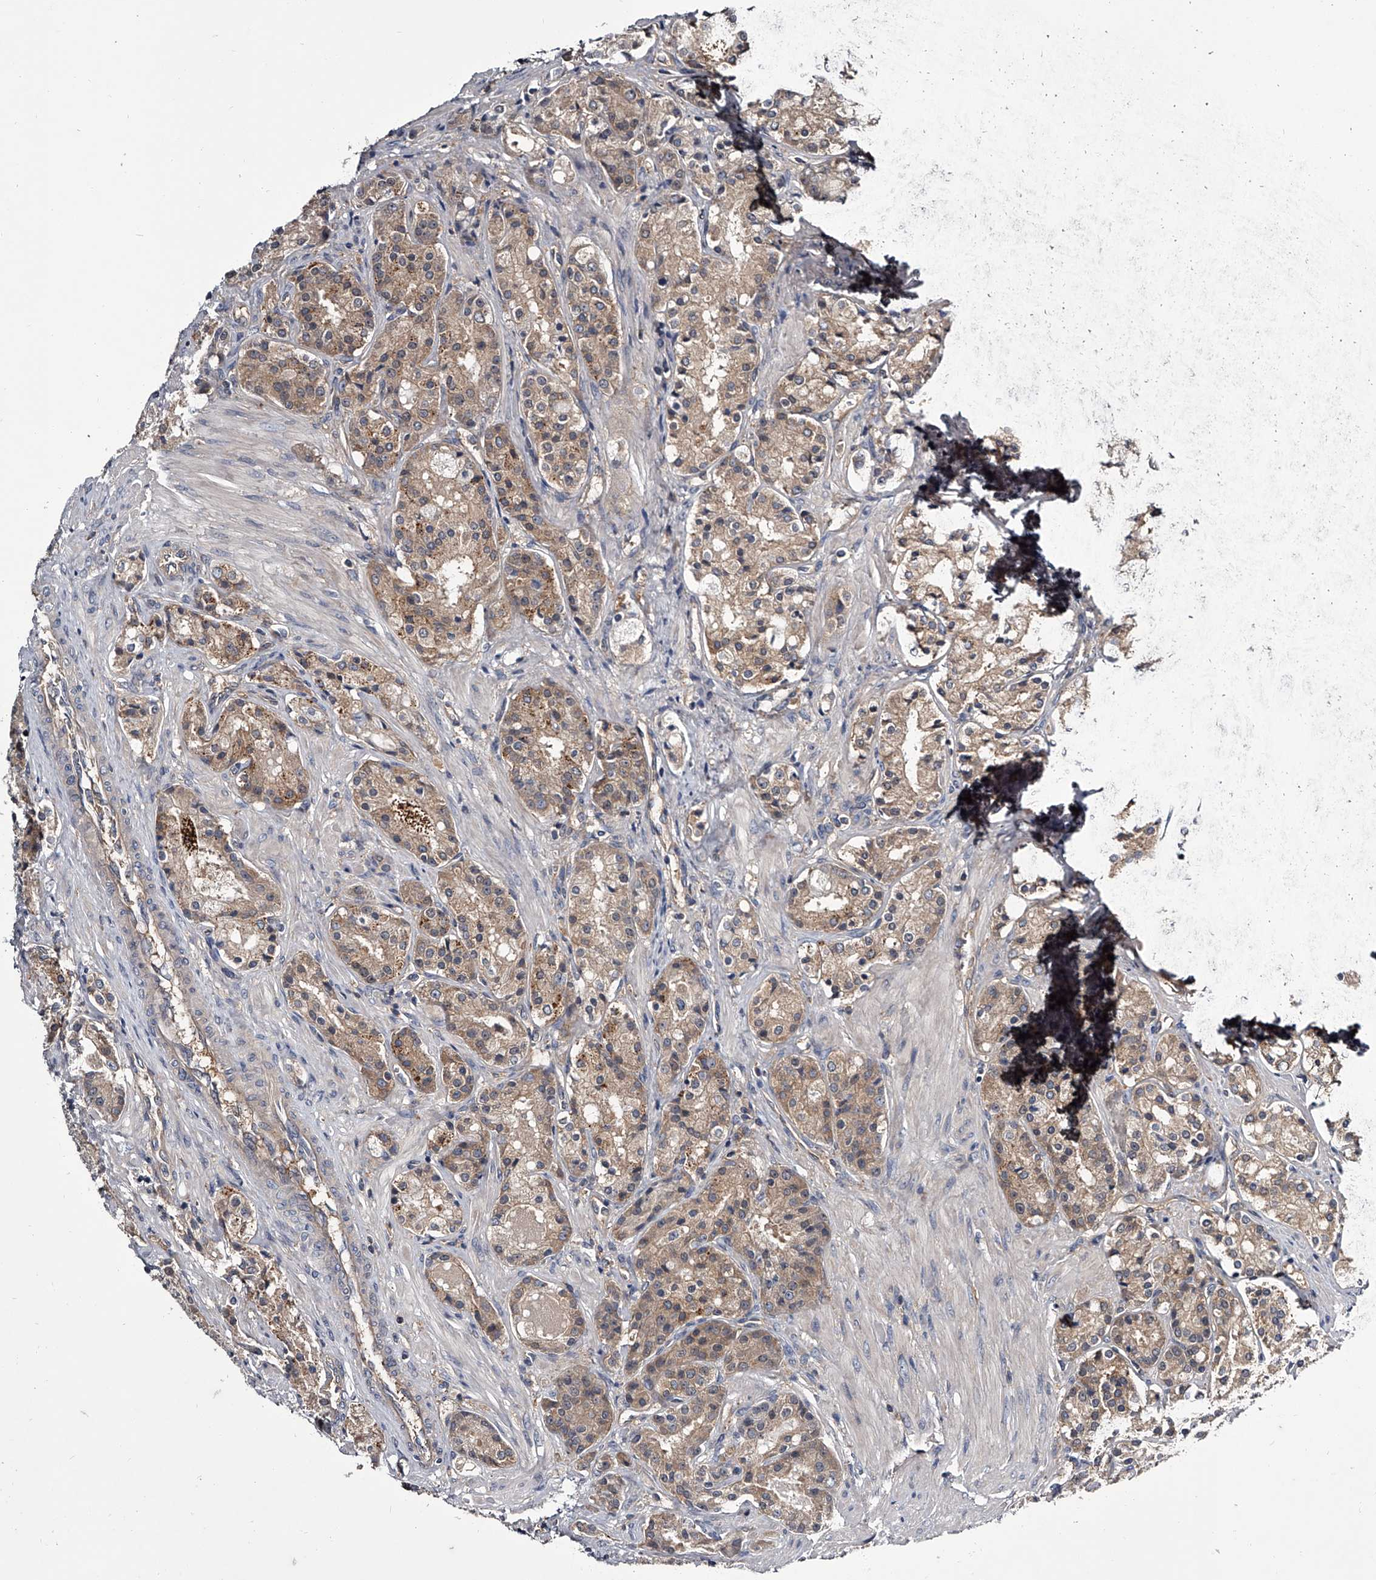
{"staining": {"intensity": "moderate", "quantity": ">75%", "location": "cytoplasmic/membranous"}, "tissue": "prostate cancer", "cell_type": "Tumor cells", "image_type": "cancer", "snomed": [{"axis": "morphology", "description": "Adenocarcinoma, High grade"}, {"axis": "topography", "description": "Prostate"}], "caption": "Immunohistochemical staining of adenocarcinoma (high-grade) (prostate) demonstrates medium levels of moderate cytoplasmic/membranous positivity in about >75% of tumor cells.", "gene": "GAPVD1", "patient": {"sex": "male", "age": 60}}